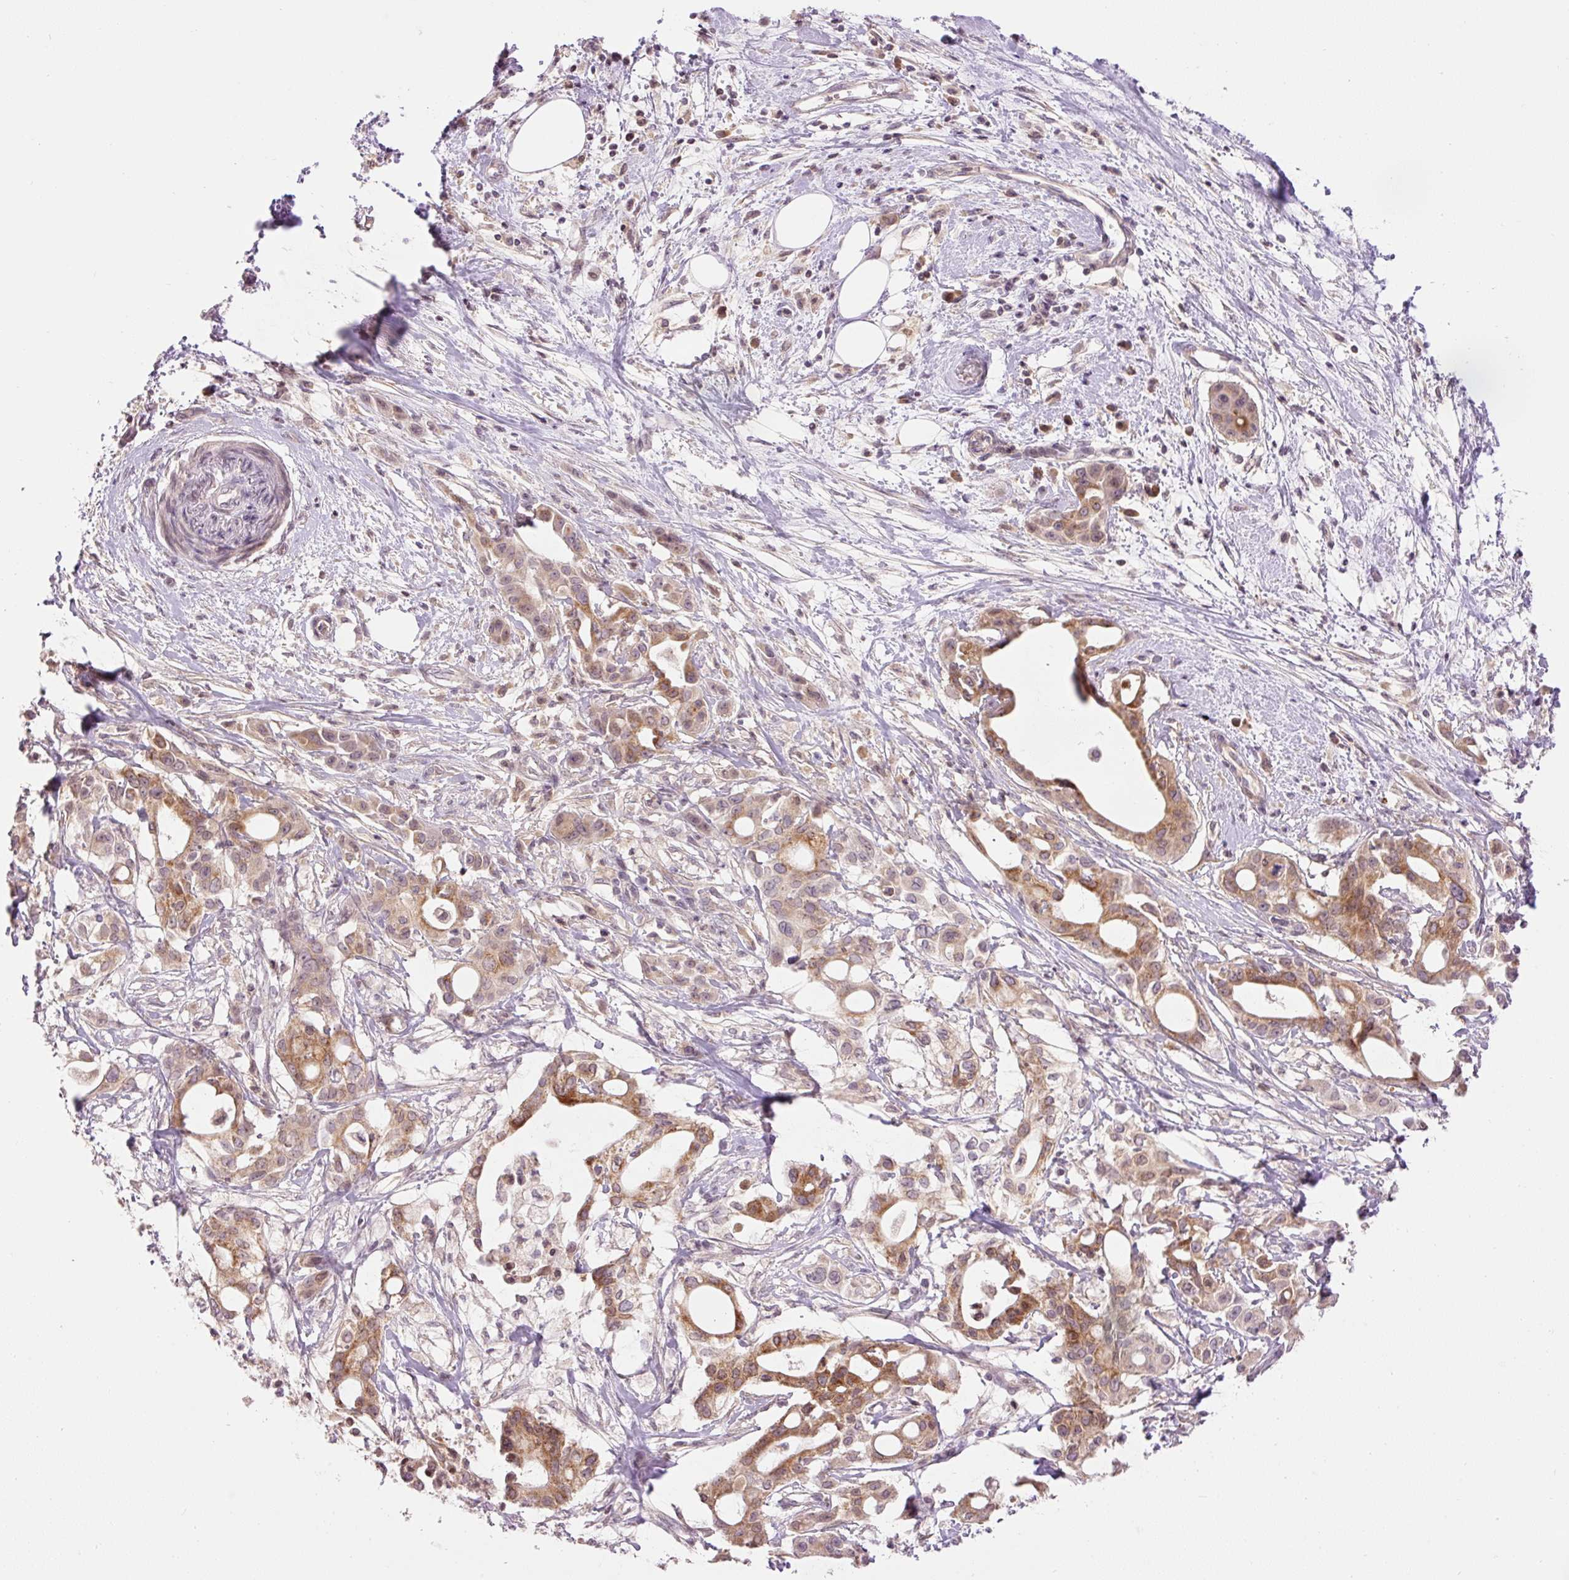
{"staining": {"intensity": "moderate", "quantity": ">75%", "location": "cytoplasmic/membranous"}, "tissue": "pancreatic cancer", "cell_type": "Tumor cells", "image_type": "cancer", "snomed": [{"axis": "morphology", "description": "Adenocarcinoma, NOS"}, {"axis": "topography", "description": "Pancreas"}], "caption": "Human pancreatic cancer stained for a protein (brown) demonstrates moderate cytoplasmic/membranous positive expression in about >75% of tumor cells.", "gene": "ABHD11", "patient": {"sex": "female", "age": 68}}